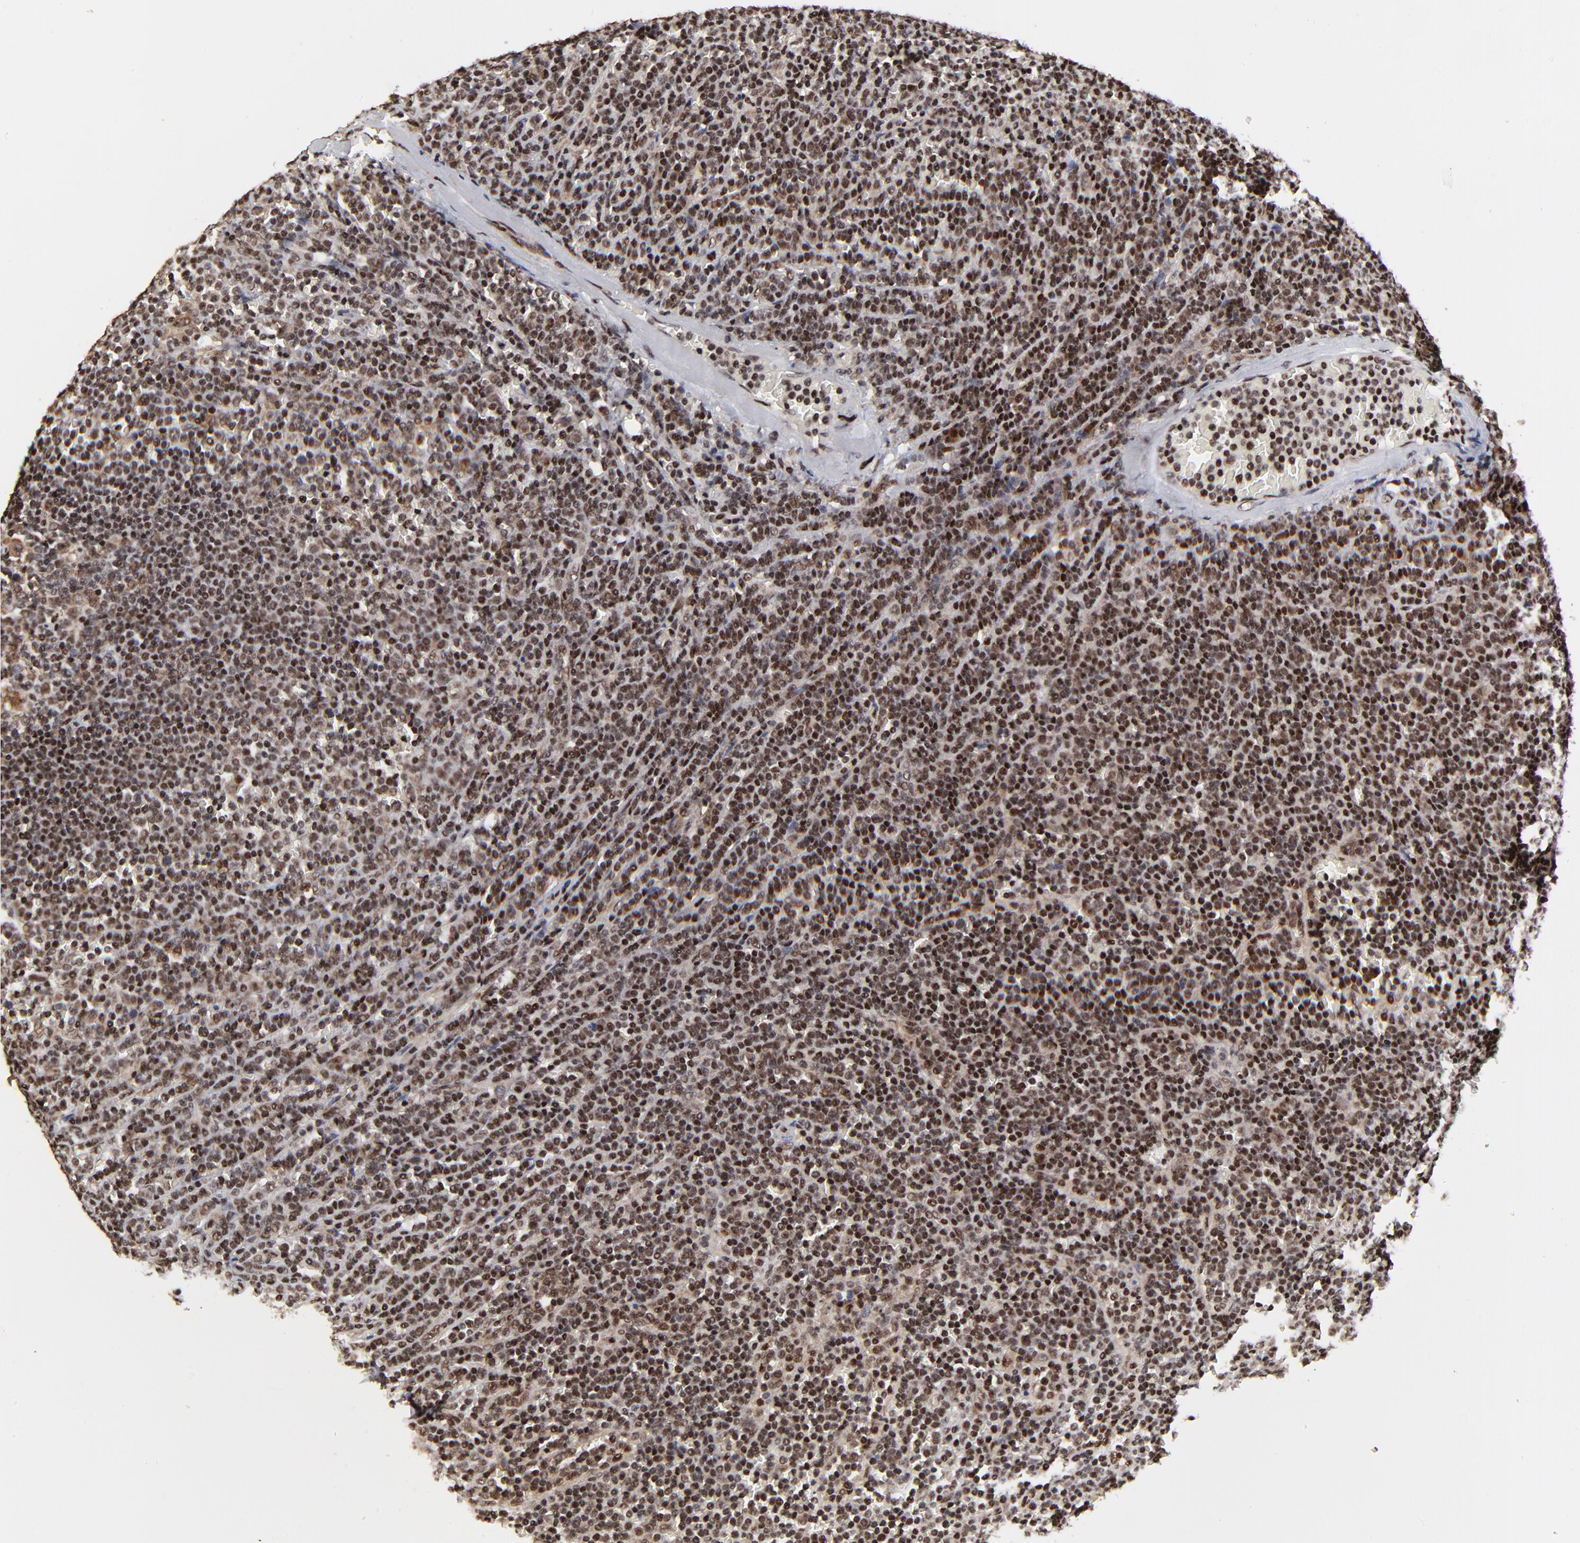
{"staining": {"intensity": "moderate", "quantity": ">75%", "location": "nuclear"}, "tissue": "lymphoma", "cell_type": "Tumor cells", "image_type": "cancer", "snomed": [{"axis": "morphology", "description": "Malignant lymphoma, non-Hodgkin's type, Low grade"}, {"axis": "topography", "description": "Spleen"}], "caption": "Lymphoma stained with immunohistochemistry (IHC) displays moderate nuclear staining in approximately >75% of tumor cells.", "gene": "RBM22", "patient": {"sex": "male", "age": 80}}